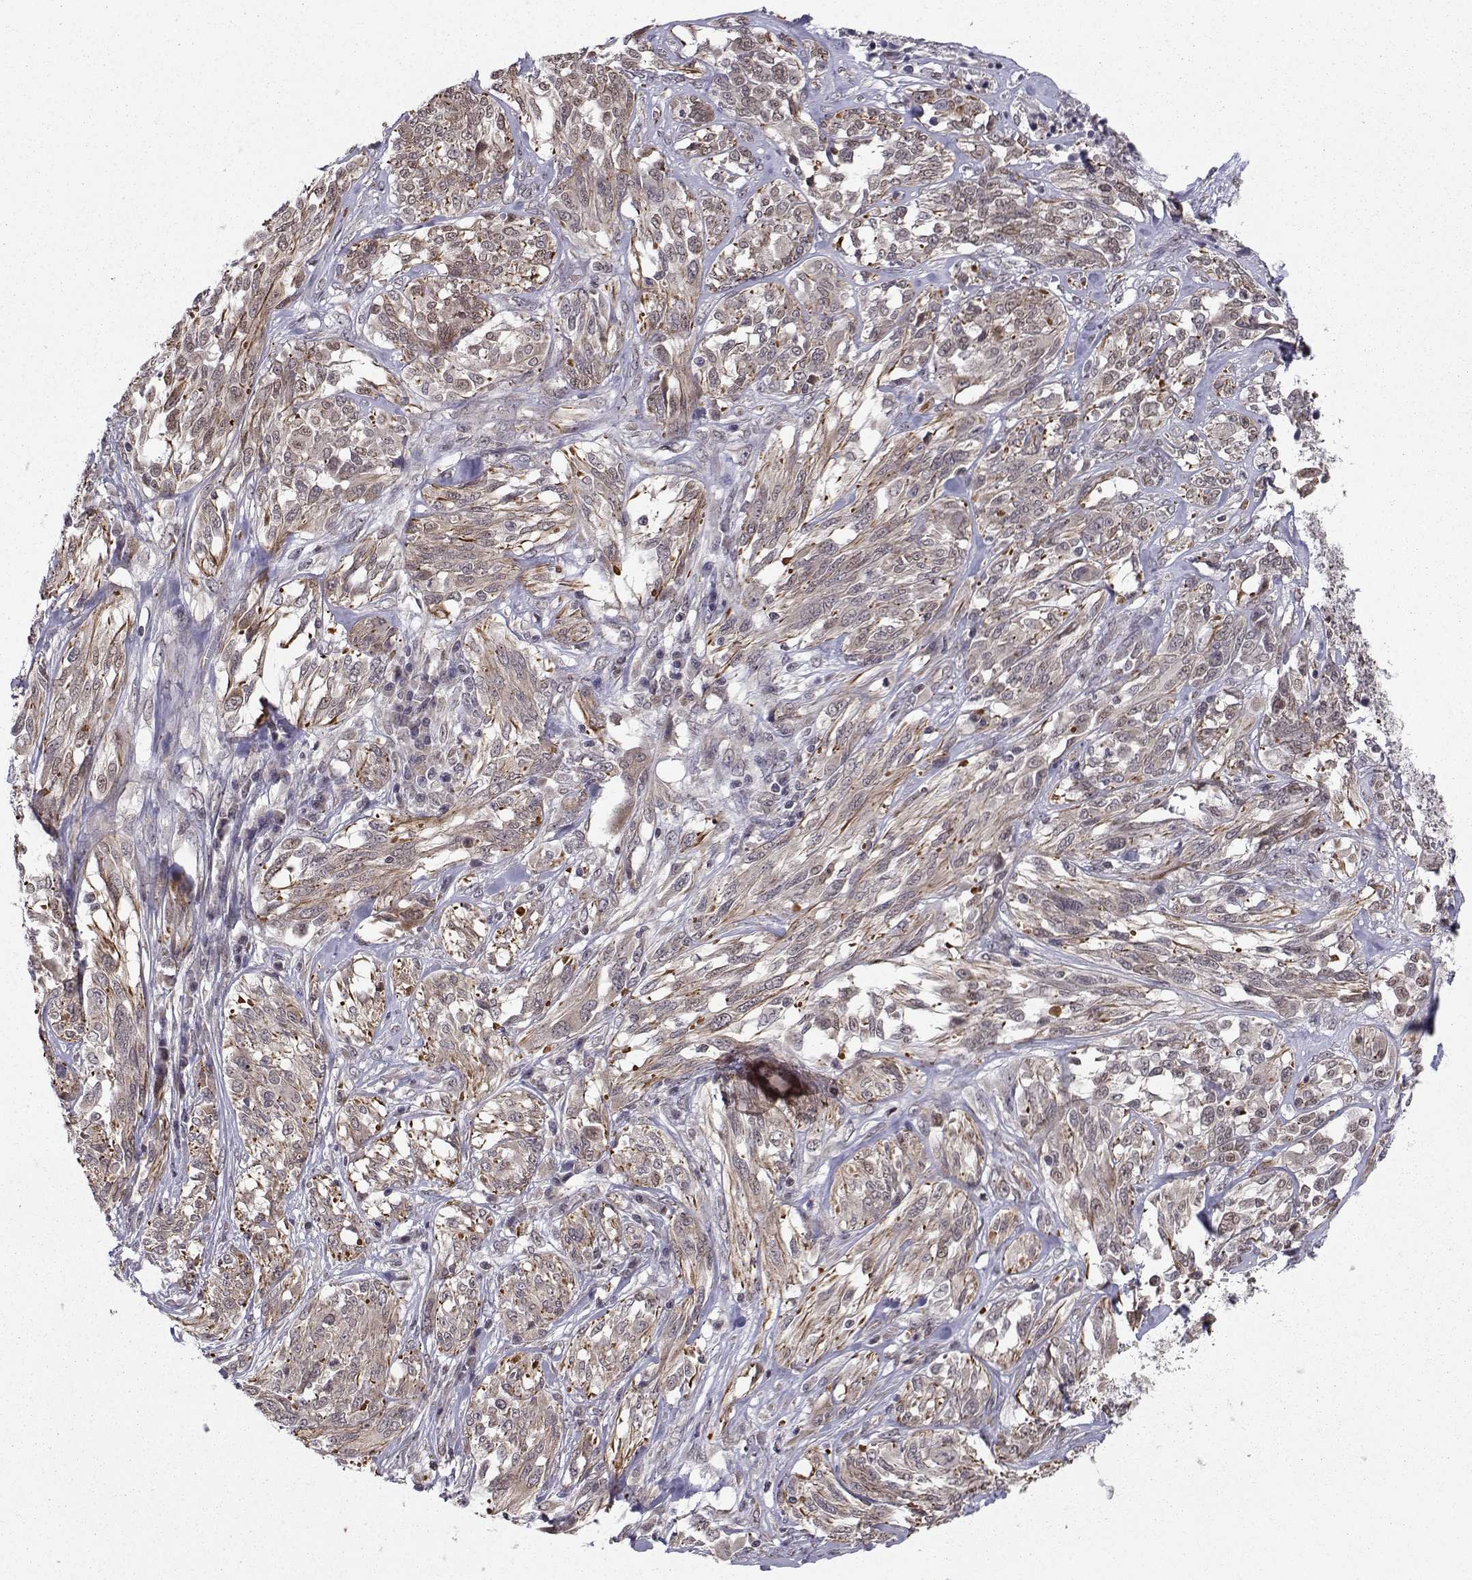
{"staining": {"intensity": "moderate", "quantity": ">75%", "location": "cytoplasmic/membranous"}, "tissue": "melanoma", "cell_type": "Tumor cells", "image_type": "cancer", "snomed": [{"axis": "morphology", "description": "Malignant melanoma, NOS"}, {"axis": "topography", "description": "Skin"}], "caption": "Melanoma stained with a brown dye reveals moderate cytoplasmic/membranous positive staining in approximately >75% of tumor cells.", "gene": "PKN2", "patient": {"sex": "female", "age": 91}}